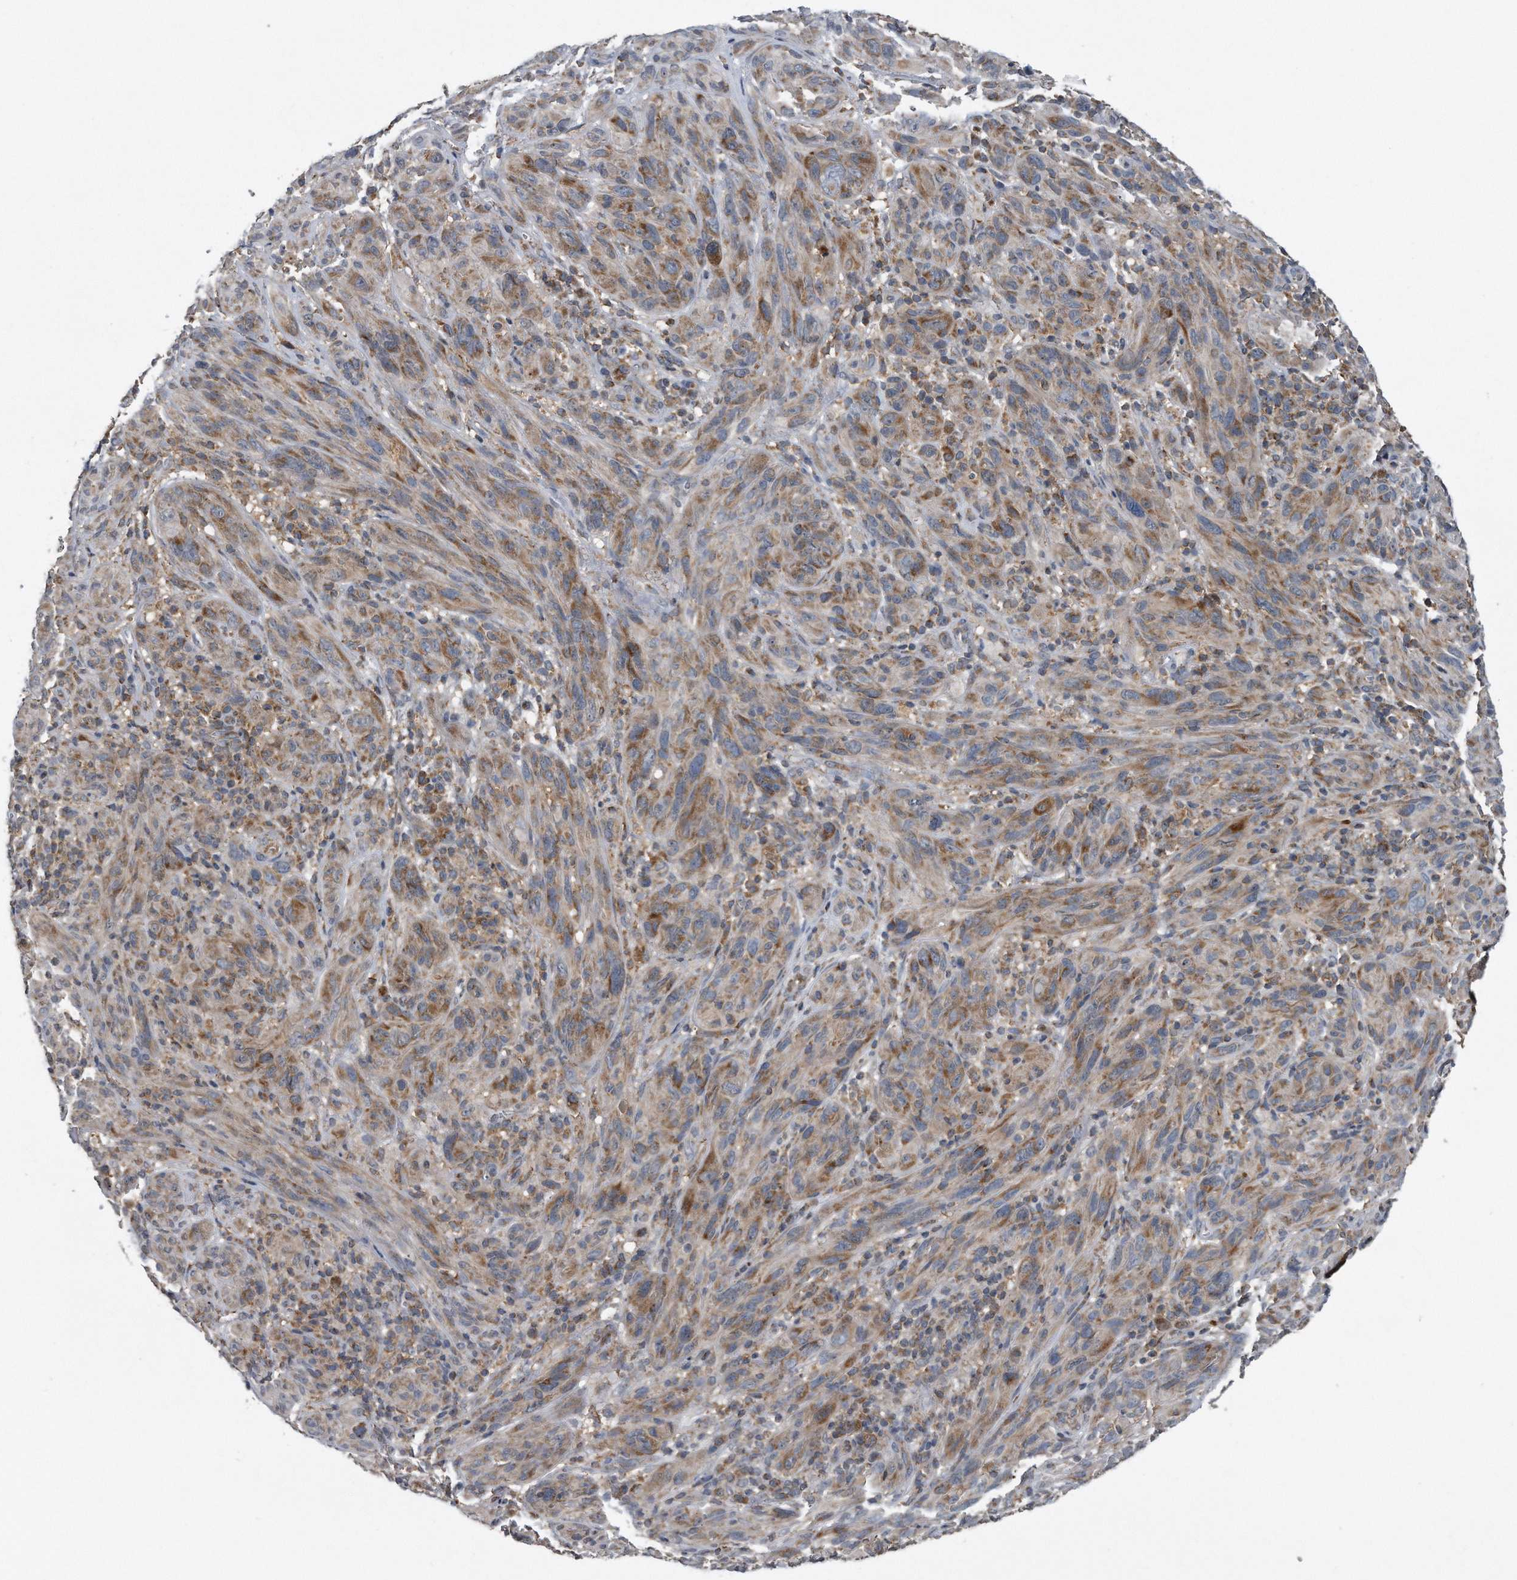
{"staining": {"intensity": "weak", "quantity": ">75%", "location": "cytoplasmic/membranous"}, "tissue": "melanoma", "cell_type": "Tumor cells", "image_type": "cancer", "snomed": [{"axis": "morphology", "description": "Malignant melanoma, NOS"}, {"axis": "topography", "description": "Skin of head"}], "caption": "This photomicrograph demonstrates immunohistochemistry (IHC) staining of malignant melanoma, with low weak cytoplasmic/membranous expression in about >75% of tumor cells.", "gene": "LYRM4", "patient": {"sex": "male", "age": 96}}